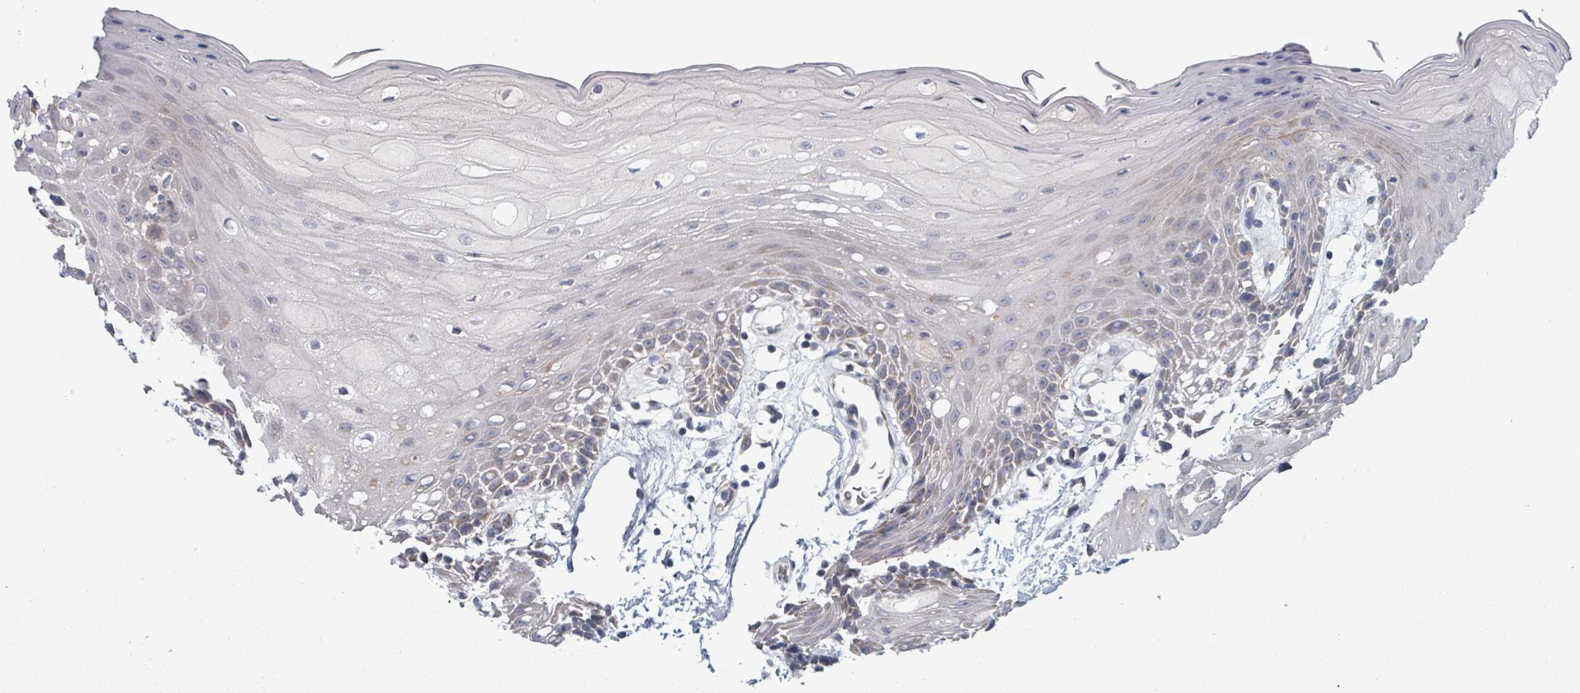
{"staining": {"intensity": "negative", "quantity": "none", "location": "none"}, "tissue": "oral mucosa", "cell_type": "Squamous epithelial cells", "image_type": "normal", "snomed": [{"axis": "morphology", "description": "Normal tissue, NOS"}, {"axis": "topography", "description": "Oral tissue"}, {"axis": "topography", "description": "Tounge, NOS"}], "caption": "Histopathology image shows no significant protein staining in squamous epithelial cells of normal oral mucosa.", "gene": "FKBP1A", "patient": {"sex": "female", "age": 59}}